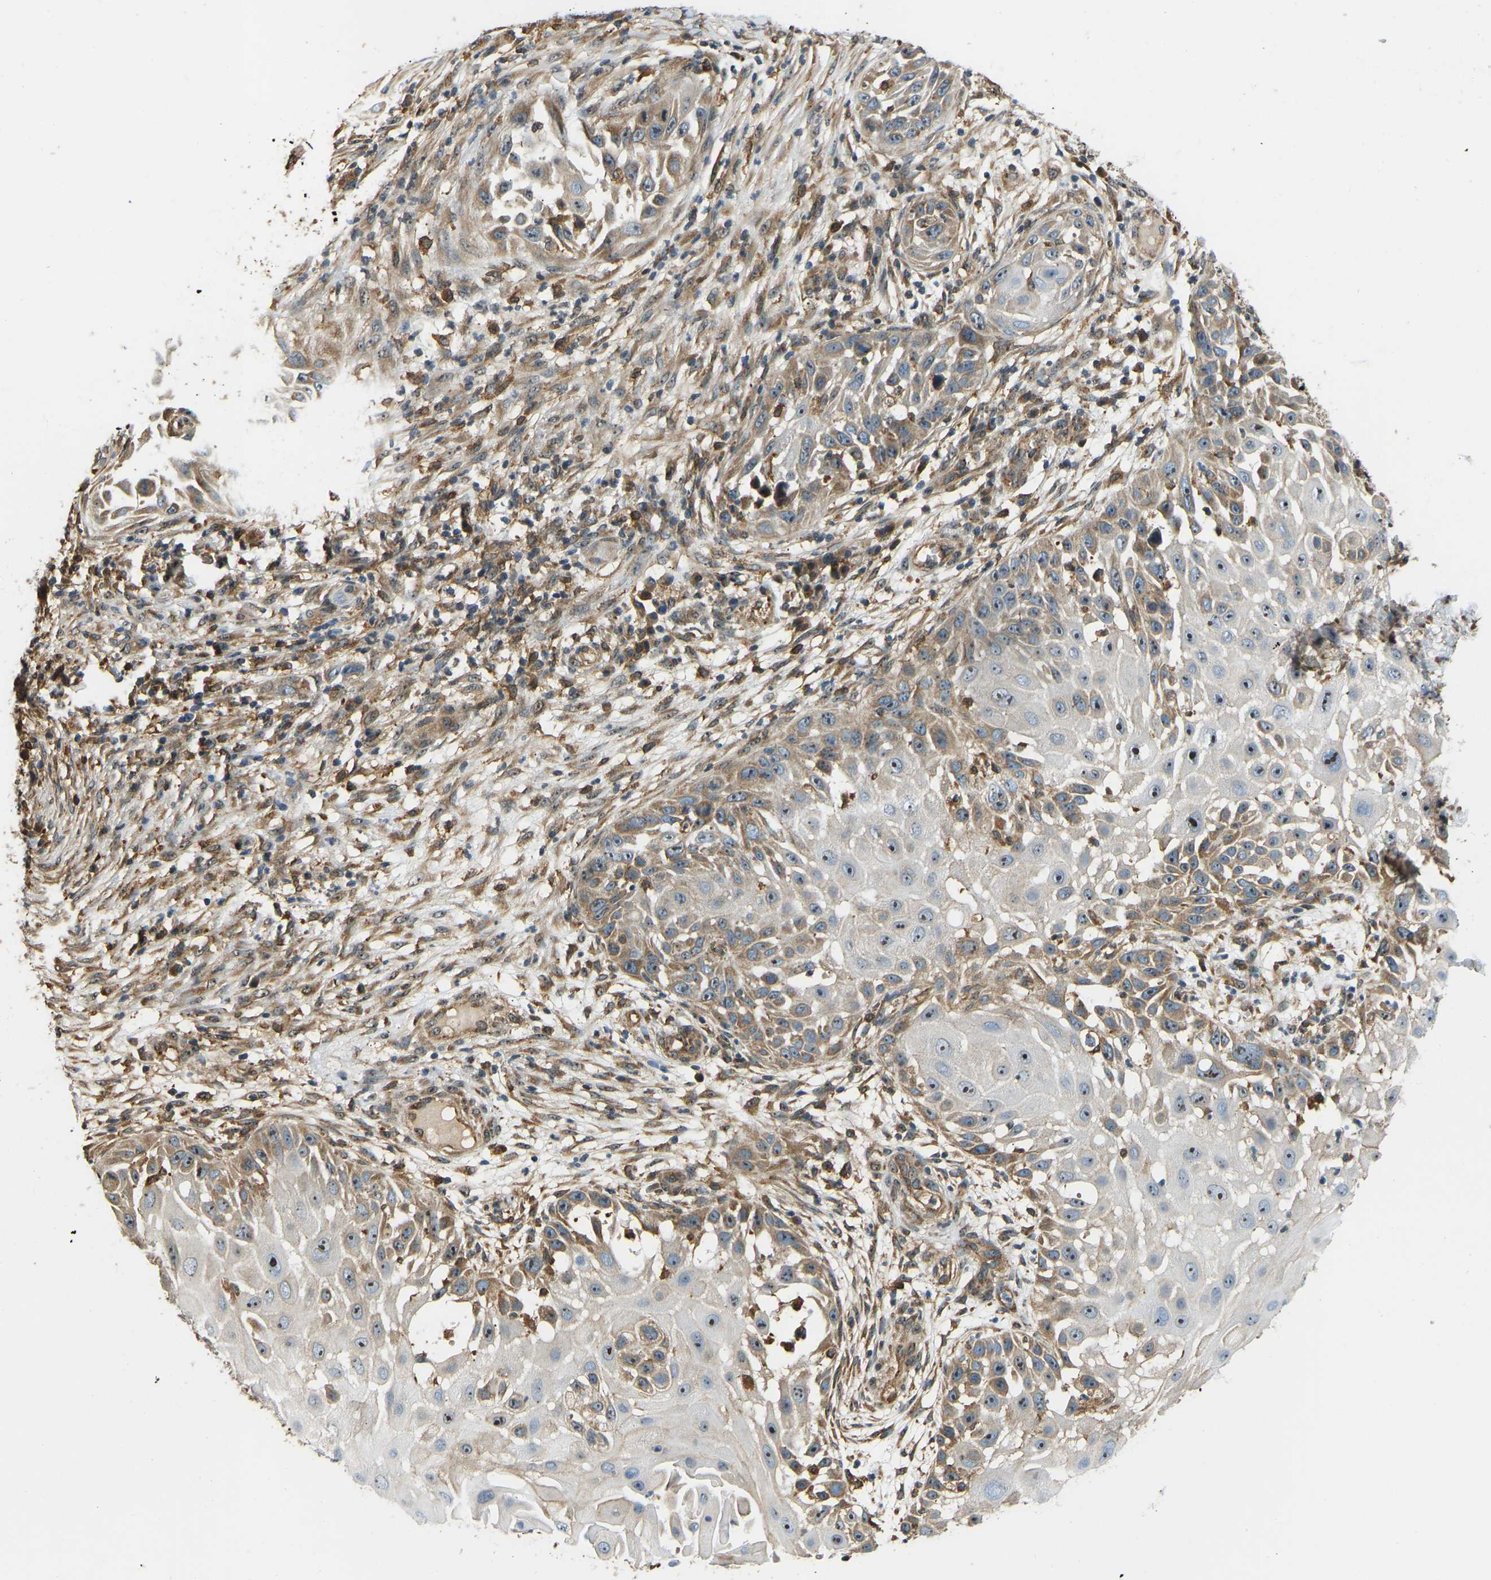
{"staining": {"intensity": "moderate", "quantity": ">75%", "location": "cytoplasmic/membranous,nuclear"}, "tissue": "skin cancer", "cell_type": "Tumor cells", "image_type": "cancer", "snomed": [{"axis": "morphology", "description": "Squamous cell carcinoma, NOS"}, {"axis": "topography", "description": "Skin"}], "caption": "Immunohistochemical staining of human skin cancer (squamous cell carcinoma) displays medium levels of moderate cytoplasmic/membranous and nuclear protein positivity in approximately >75% of tumor cells.", "gene": "OS9", "patient": {"sex": "female", "age": 44}}